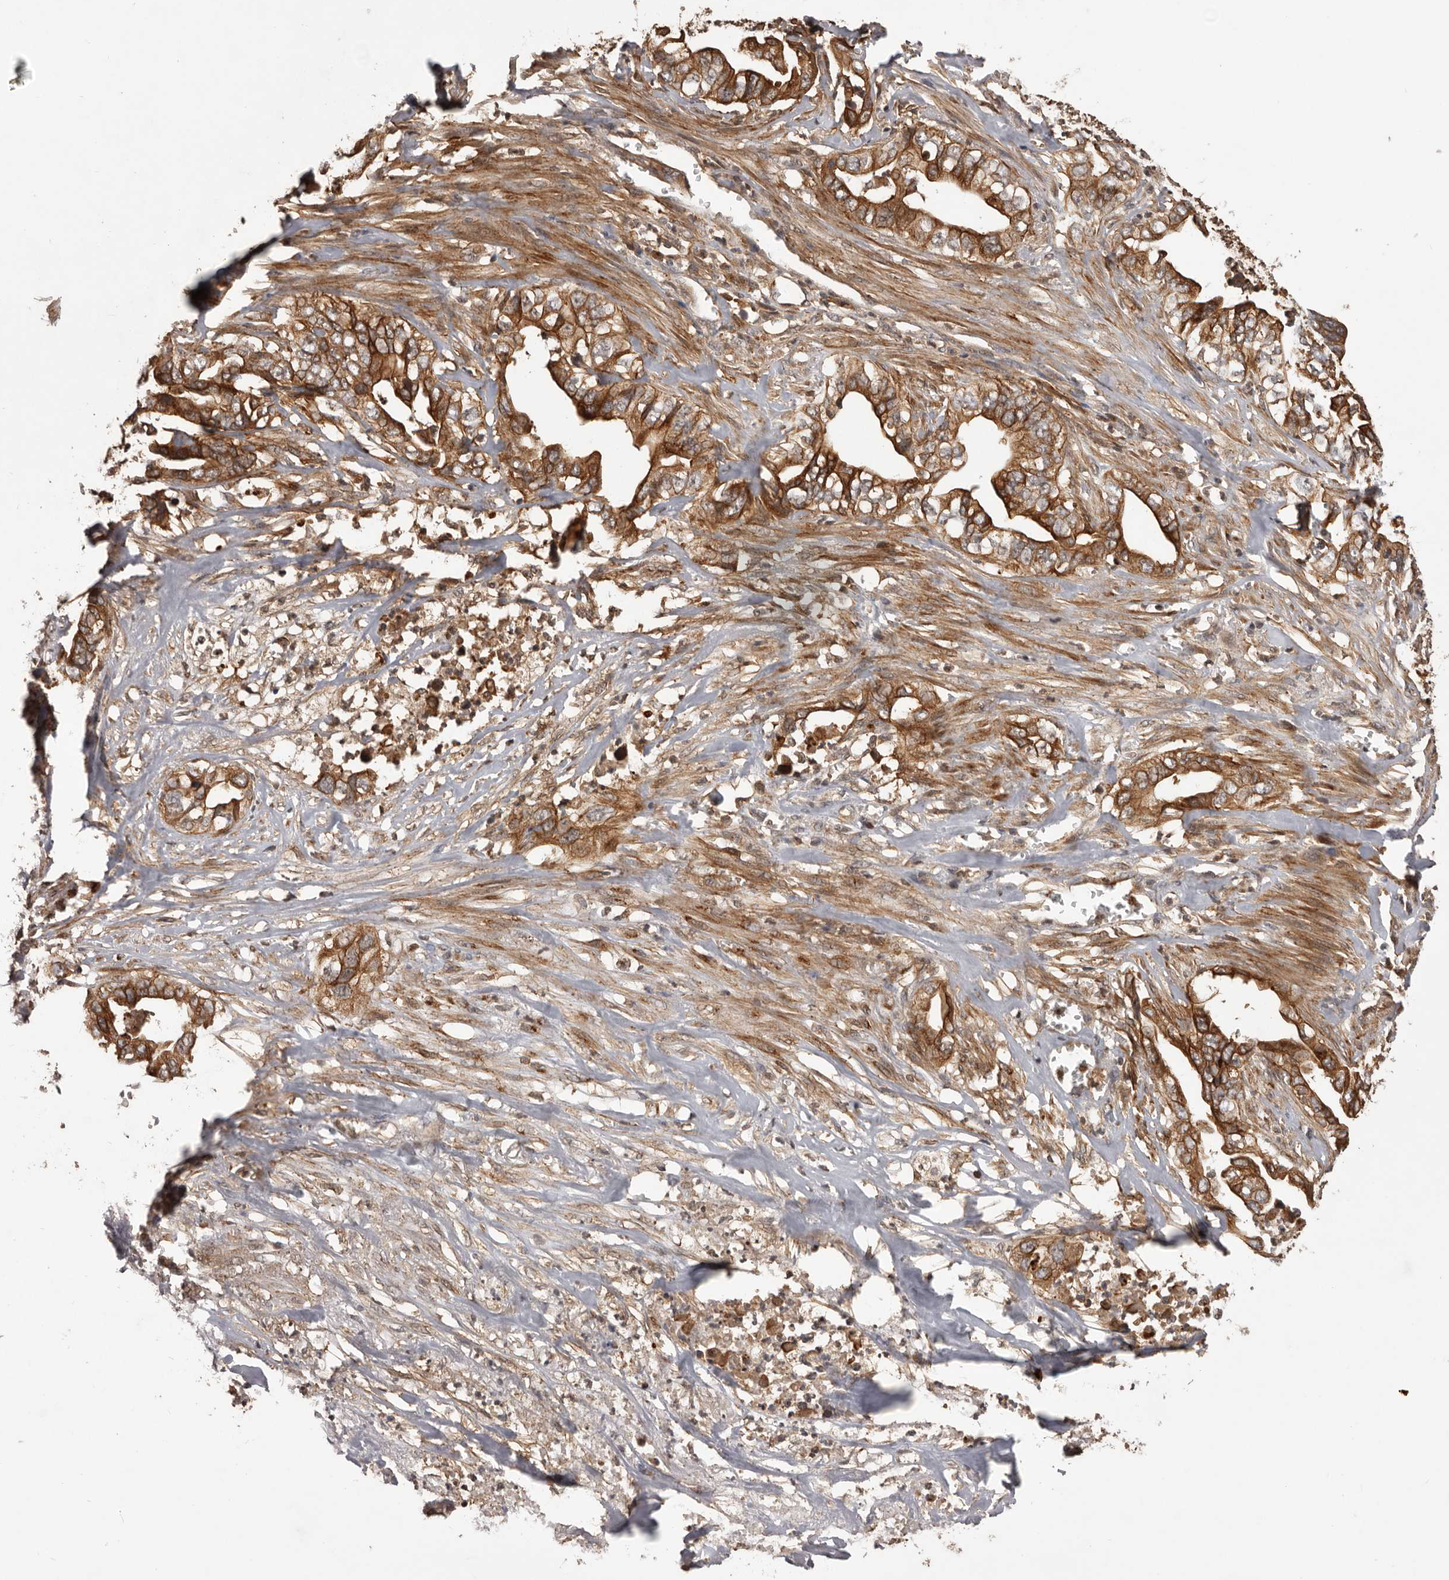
{"staining": {"intensity": "strong", "quantity": ">75%", "location": "cytoplasmic/membranous"}, "tissue": "liver cancer", "cell_type": "Tumor cells", "image_type": "cancer", "snomed": [{"axis": "morphology", "description": "Cholangiocarcinoma"}, {"axis": "topography", "description": "Liver"}], "caption": "High-power microscopy captured an immunohistochemistry (IHC) photomicrograph of liver cancer, revealing strong cytoplasmic/membranous positivity in approximately >75% of tumor cells.", "gene": "SLC22A3", "patient": {"sex": "female", "age": 79}}